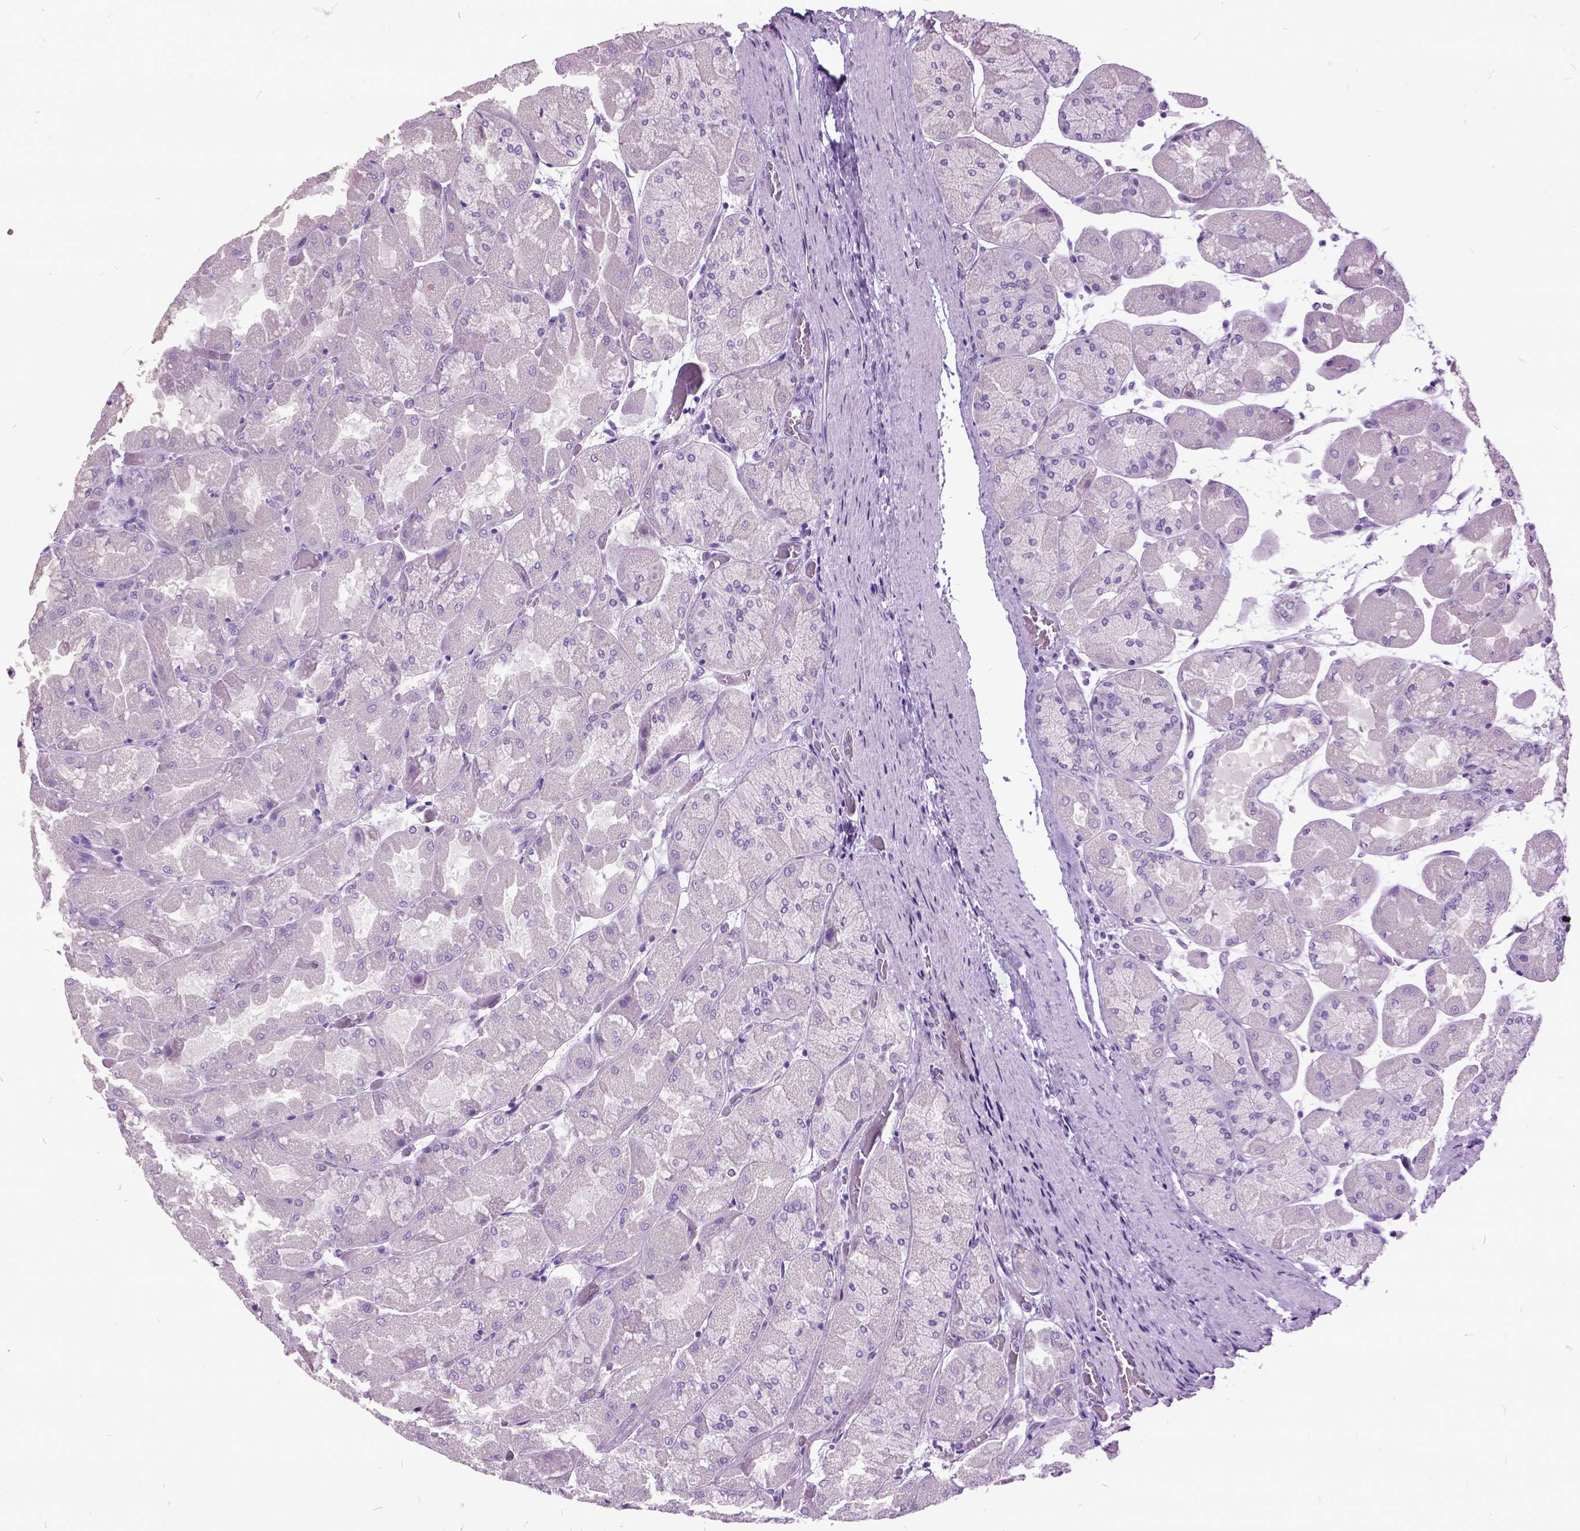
{"staining": {"intensity": "negative", "quantity": "none", "location": "none"}, "tissue": "stomach", "cell_type": "Glandular cells", "image_type": "normal", "snomed": [{"axis": "morphology", "description": "Normal tissue, NOS"}, {"axis": "topography", "description": "Stomach"}], "caption": "Immunohistochemistry of benign human stomach shows no expression in glandular cells. (DAB immunohistochemistry visualized using brightfield microscopy, high magnification).", "gene": "MME", "patient": {"sex": "female", "age": 61}}